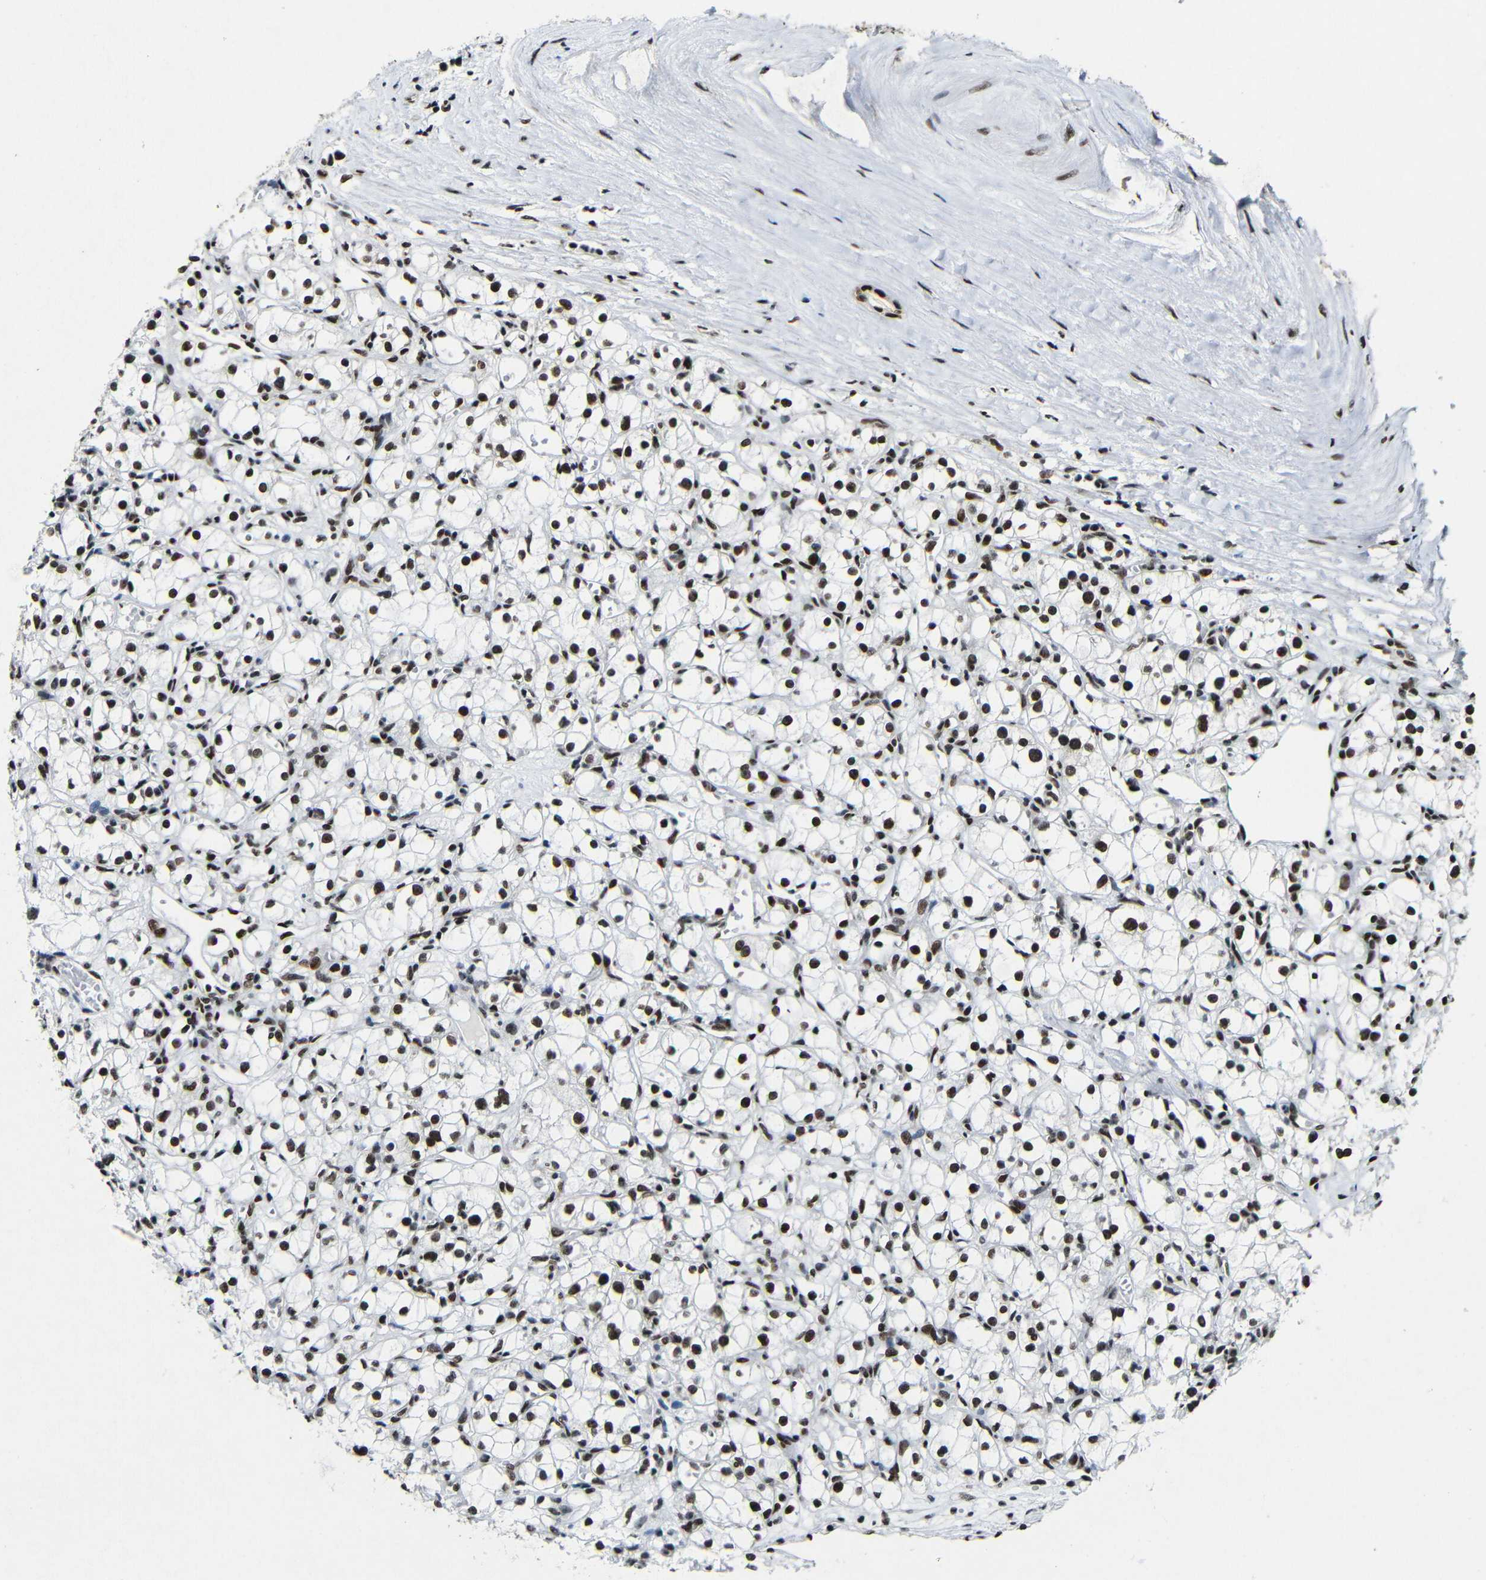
{"staining": {"intensity": "strong", "quantity": ">75%", "location": "nuclear"}, "tissue": "renal cancer", "cell_type": "Tumor cells", "image_type": "cancer", "snomed": [{"axis": "morphology", "description": "Adenocarcinoma, NOS"}, {"axis": "topography", "description": "Kidney"}], "caption": "Renal adenocarcinoma stained for a protein (brown) displays strong nuclear positive positivity in approximately >75% of tumor cells.", "gene": "PTBP1", "patient": {"sex": "male", "age": 56}}